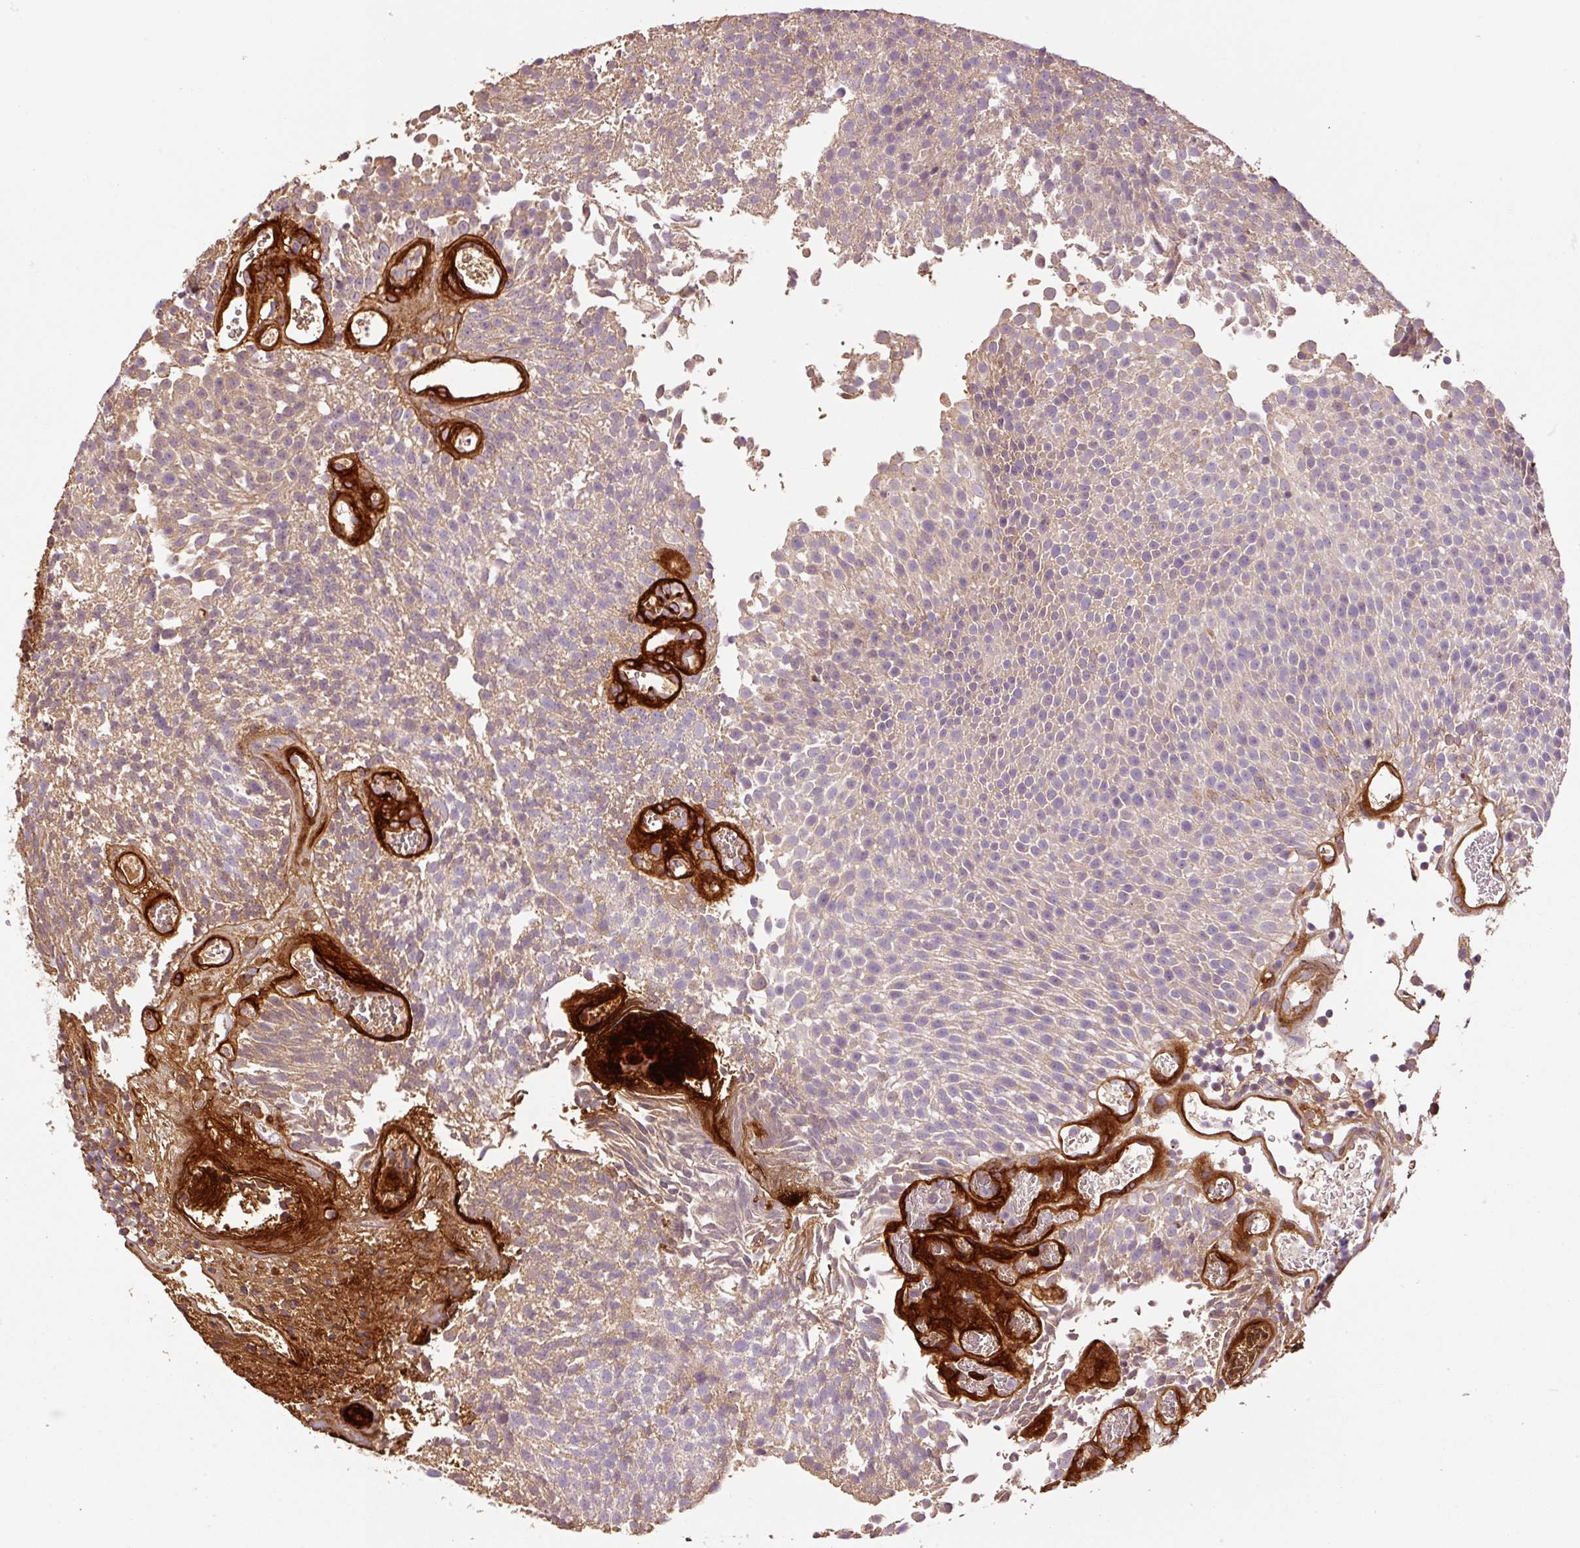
{"staining": {"intensity": "weak", "quantity": "<25%", "location": "cytoplasmic/membranous"}, "tissue": "urothelial cancer", "cell_type": "Tumor cells", "image_type": "cancer", "snomed": [{"axis": "morphology", "description": "Urothelial carcinoma, Low grade"}, {"axis": "topography", "description": "Urinary bladder"}], "caption": "Urothelial cancer was stained to show a protein in brown. There is no significant positivity in tumor cells. Nuclei are stained in blue.", "gene": "NID2", "patient": {"sex": "female", "age": 79}}